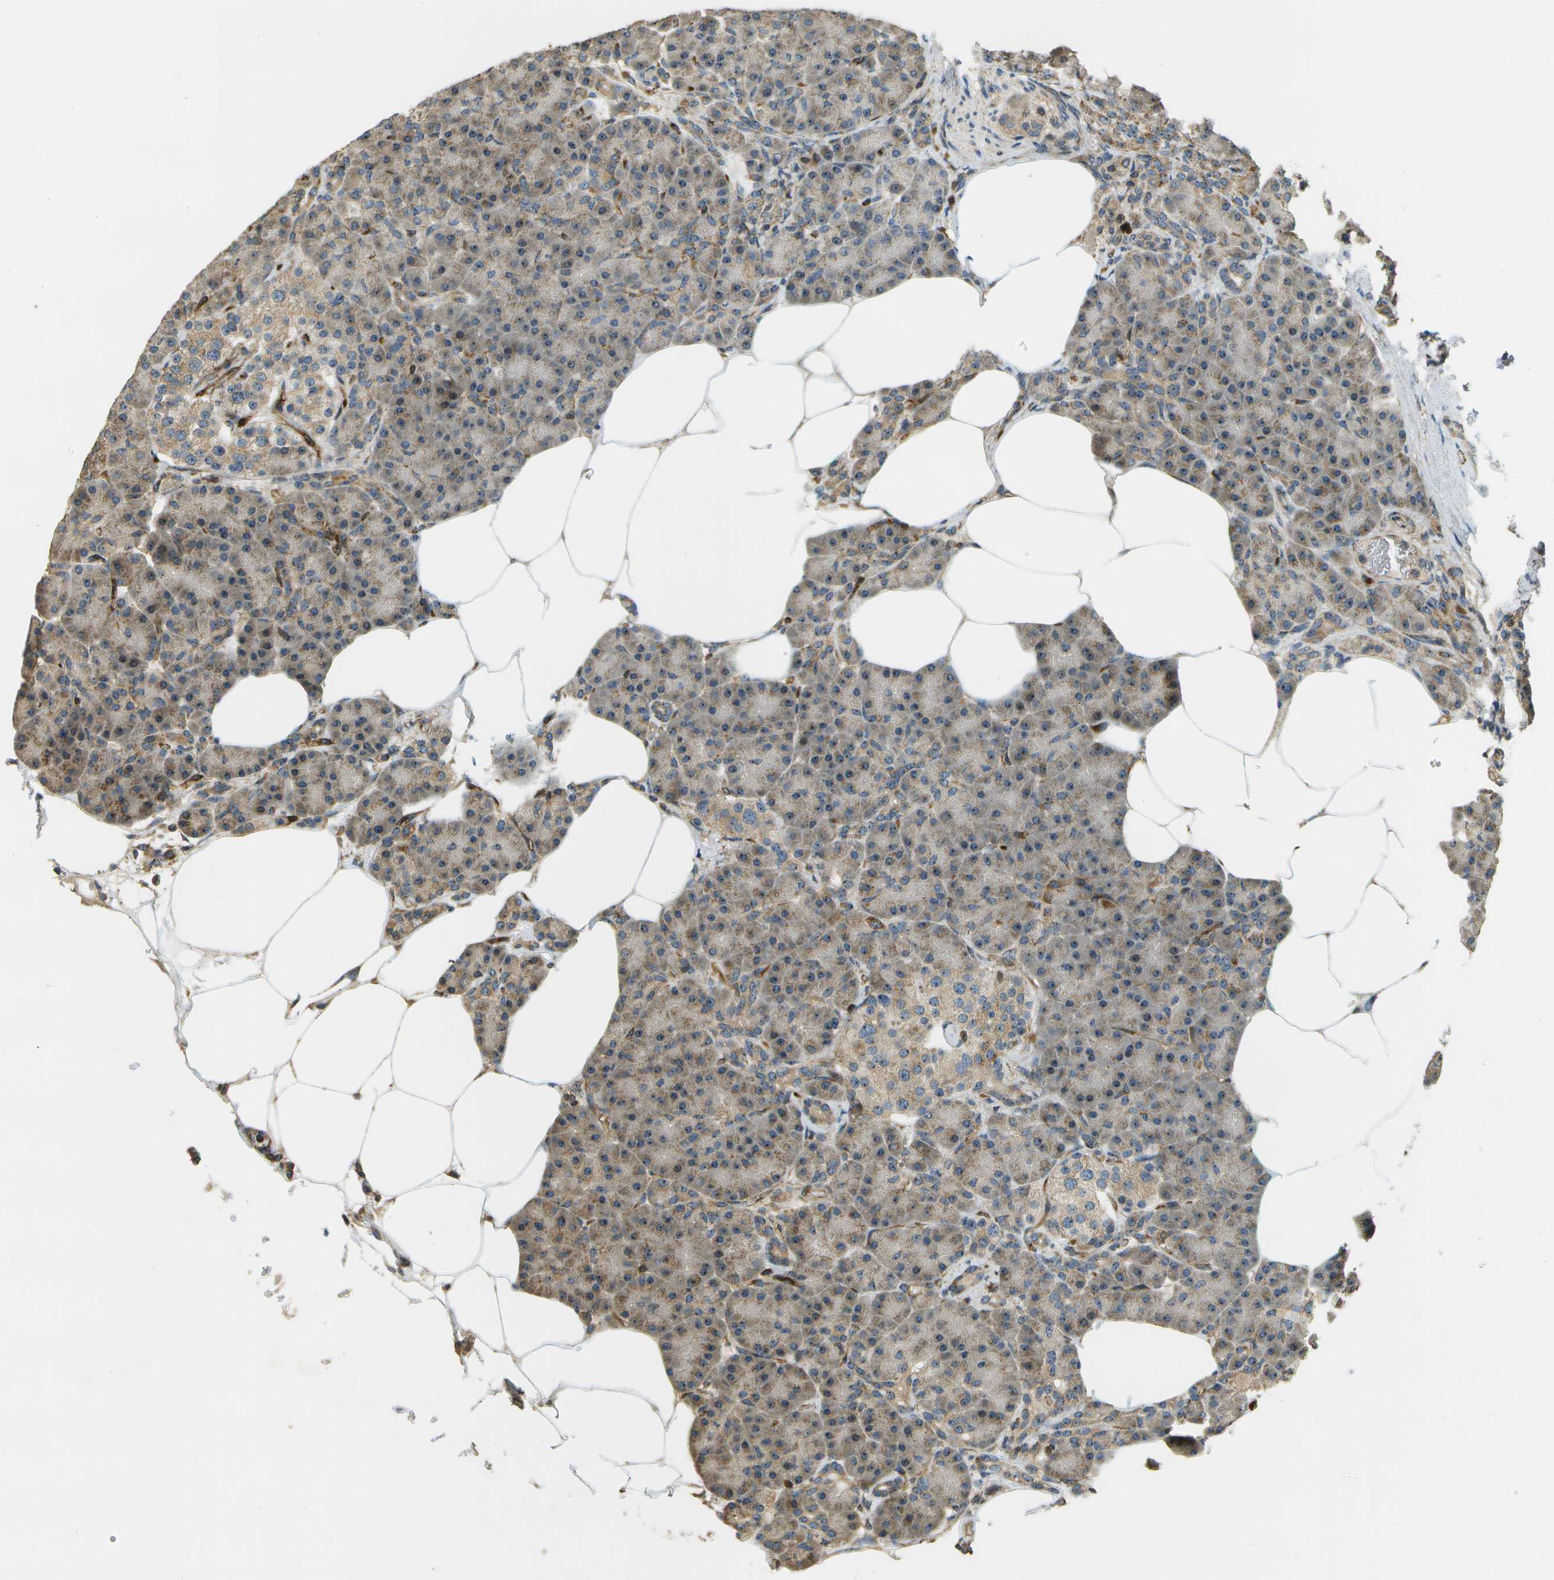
{"staining": {"intensity": "strong", "quantity": "<25%", "location": "cytoplasmic/membranous,nuclear"}, "tissue": "pancreas", "cell_type": "Exocrine glandular cells", "image_type": "normal", "snomed": [{"axis": "morphology", "description": "Normal tissue, NOS"}, {"axis": "topography", "description": "Pancreas"}], "caption": "The histopathology image displays staining of unremarkable pancreas, revealing strong cytoplasmic/membranous,nuclear protein expression (brown color) within exocrine glandular cells.", "gene": "LRP12", "patient": {"sex": "female", "age": 70}}